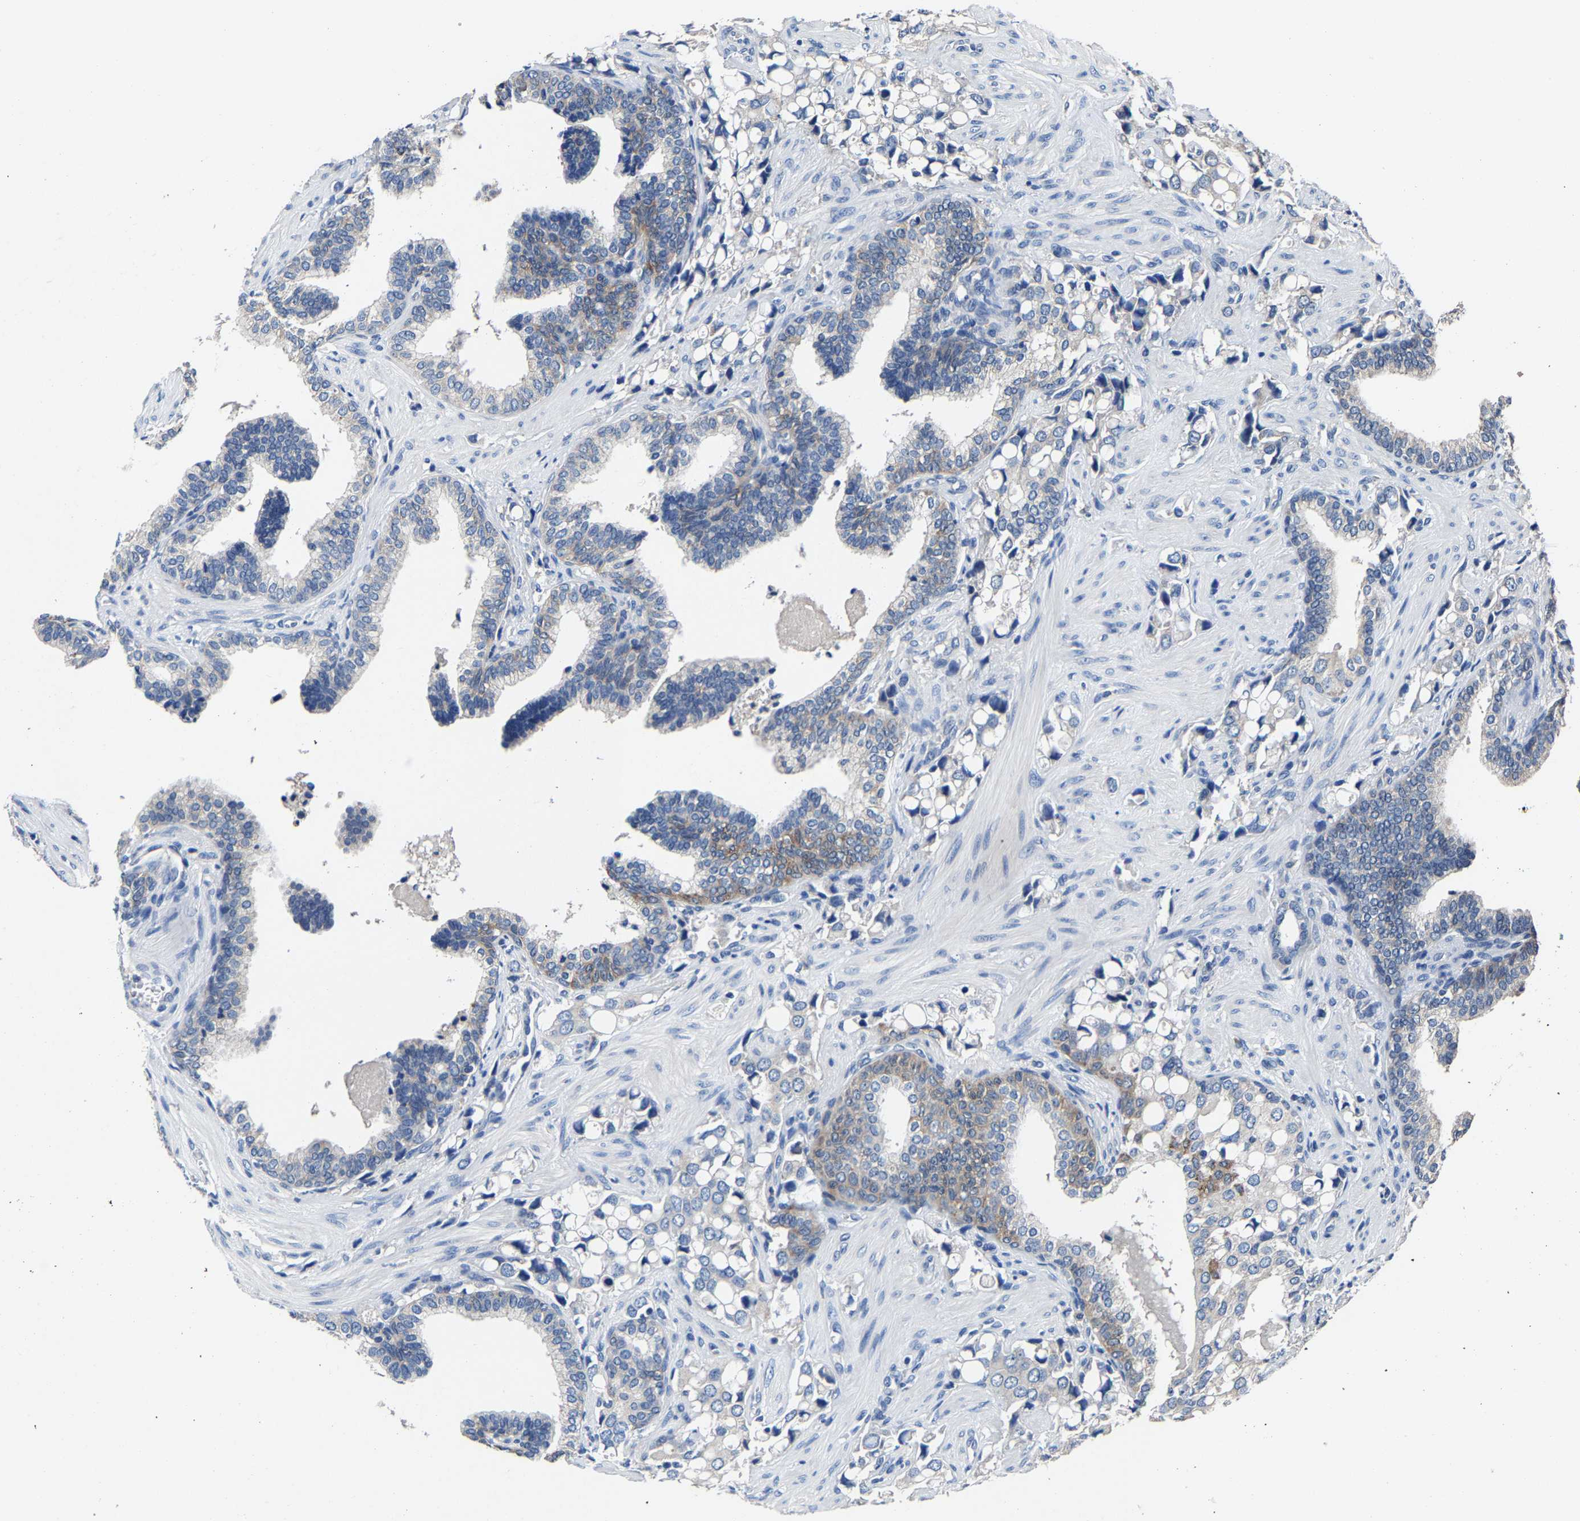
{"staining": {"intensity": "negative", "quantity": "none", "location": "none"}, "tissue": "prostate cancer", "cell_type": "Tumor cells", "image_type": "cancer", "snomed": [{"axis": "morphology", "description": "Adenocarcinoma, High grade"}, {"axis": "topography", "description": "Prostate"}], "caption": "Protein analysis of prostate cancer (adenocarcinoma (high-grade)) exhibits no significant expression in tumor cells.", "gene": "EBAG9", "patient": {"sex": "male", "age": 52}}